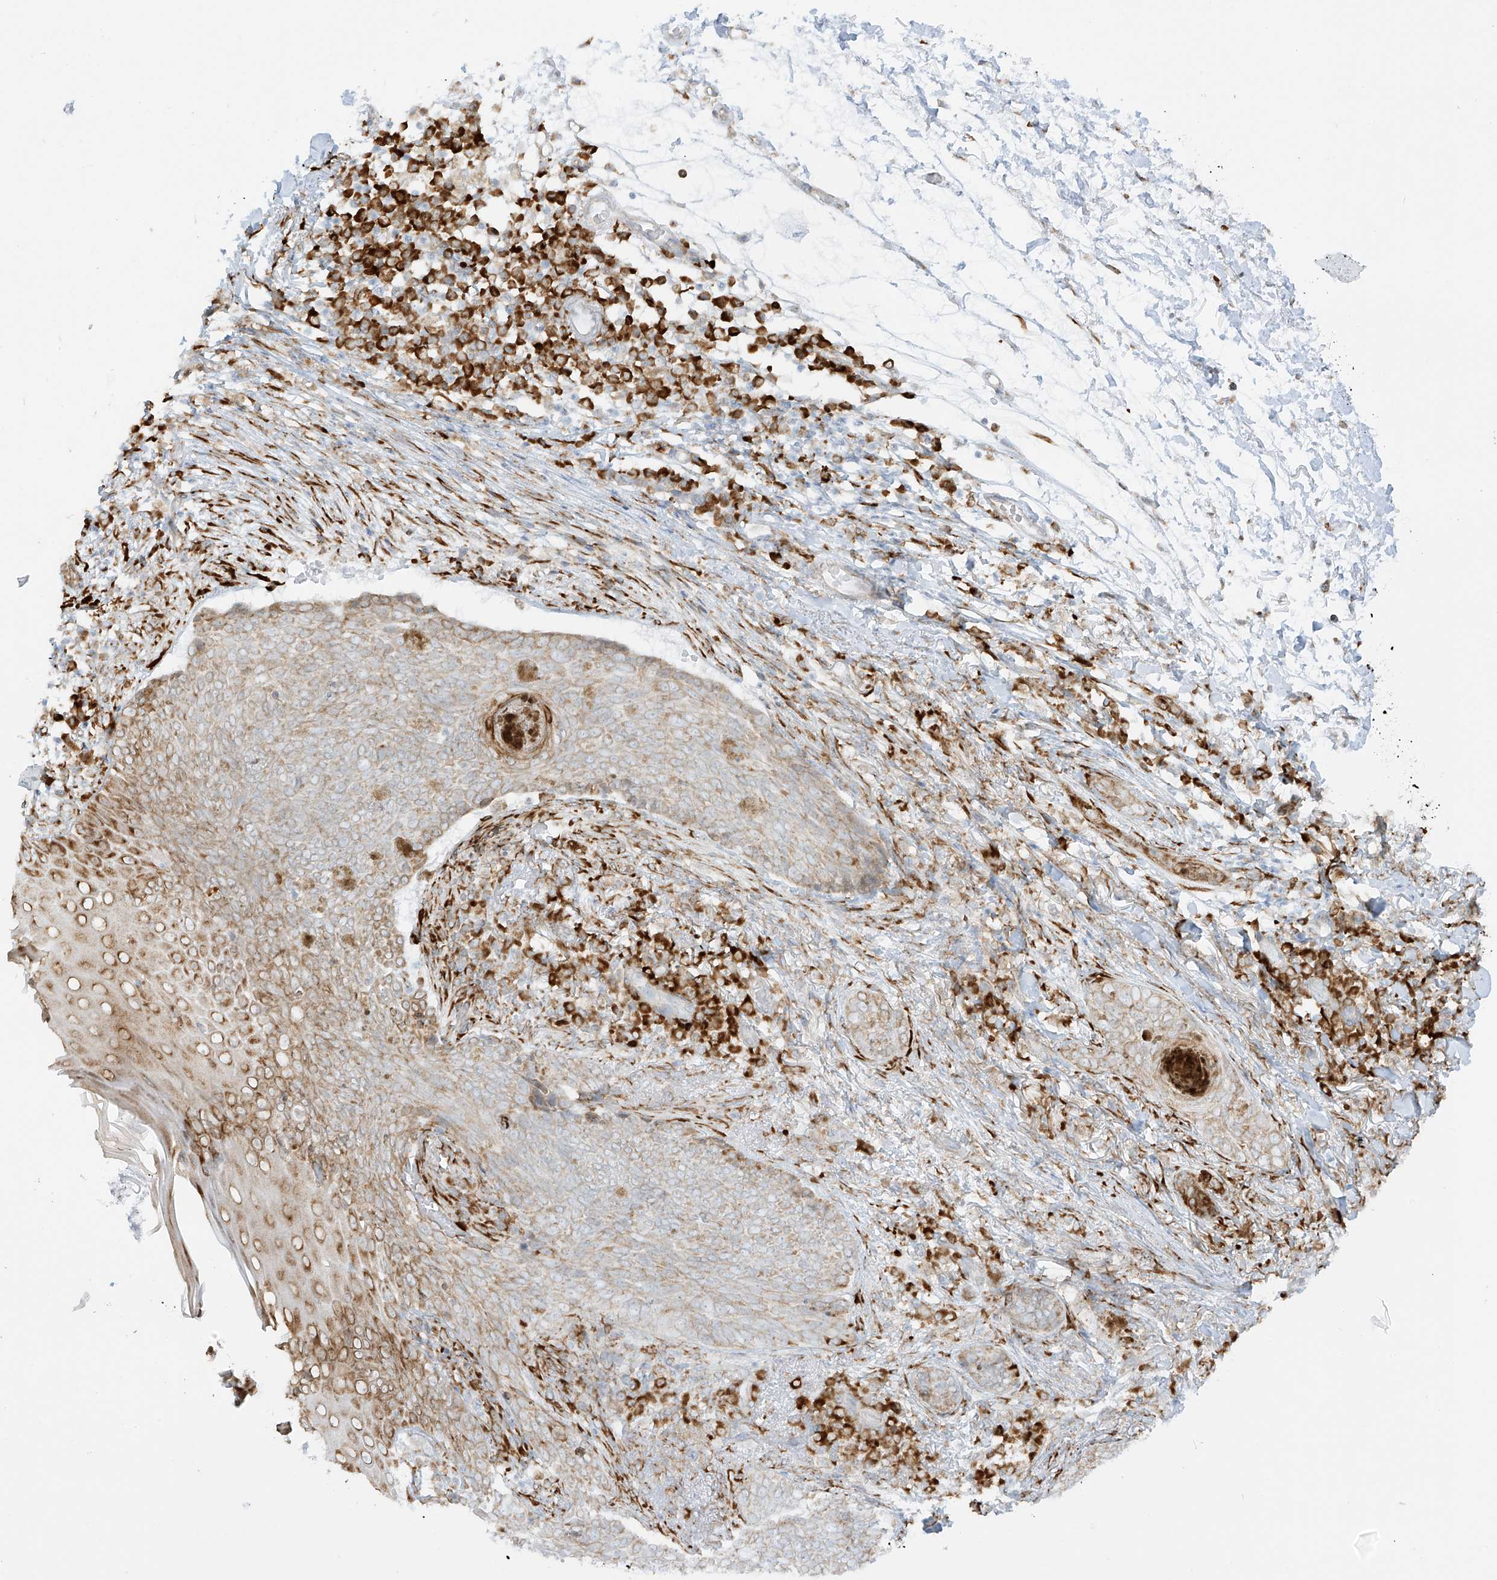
{"staining": {"intensity": "moderate", "quantity": ">75%", "location": "cytoplasmic/membranous"}, "tissue": "skin cancer", "cell_type": "Tumor cells", "image_type": "cancer", "snomed": [{"axis": "morphology", "description": "Basal cell carcinoma"}, {"axis": "topography", "description": "Skin"}], "caption": "This is a histology image of immunohistochemistry (IHC) staining of basal cell carcinoma (skin), which shows moderate positivity in the cytoplasmic/membranous of tumor cells.", "gene": "LRRC59", "patient": {"sex": "male", "age": 85}}